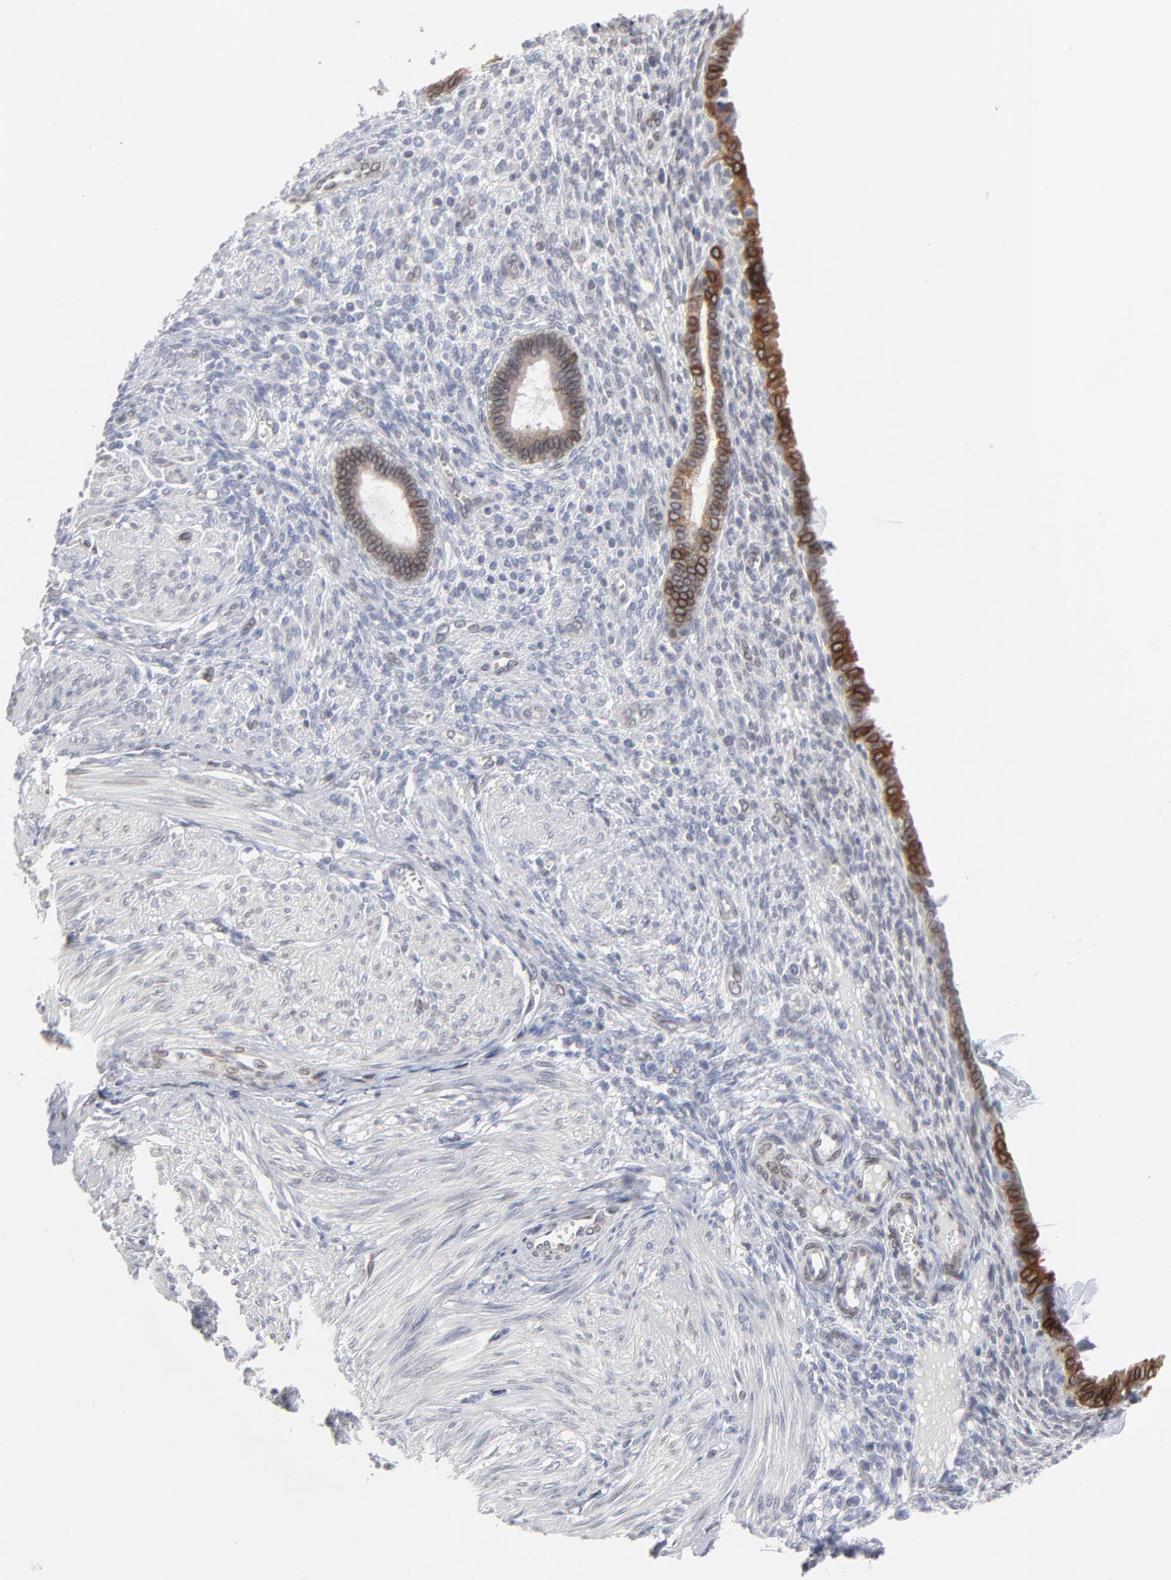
{"staining": {"intensity": "negative", "quantity": "none", "location": "none"}, "tissue": "endometrium", "cell_type": "Cells in endometrial stroma", "image_type": "normal", "snomed": [{"axis": "morphology", "description": "Normal tissue, NOS"}, {"axis": "topography", "description": "Endometrium"}], "caption": "This is a micrograph of immunohistochemistry (IHC) staining of unremarkable endometrium, which shows no positivity in cells in endometrial stroma.", "gene": "SYNE2", "patient": {"sex": "female", "age": 72}}